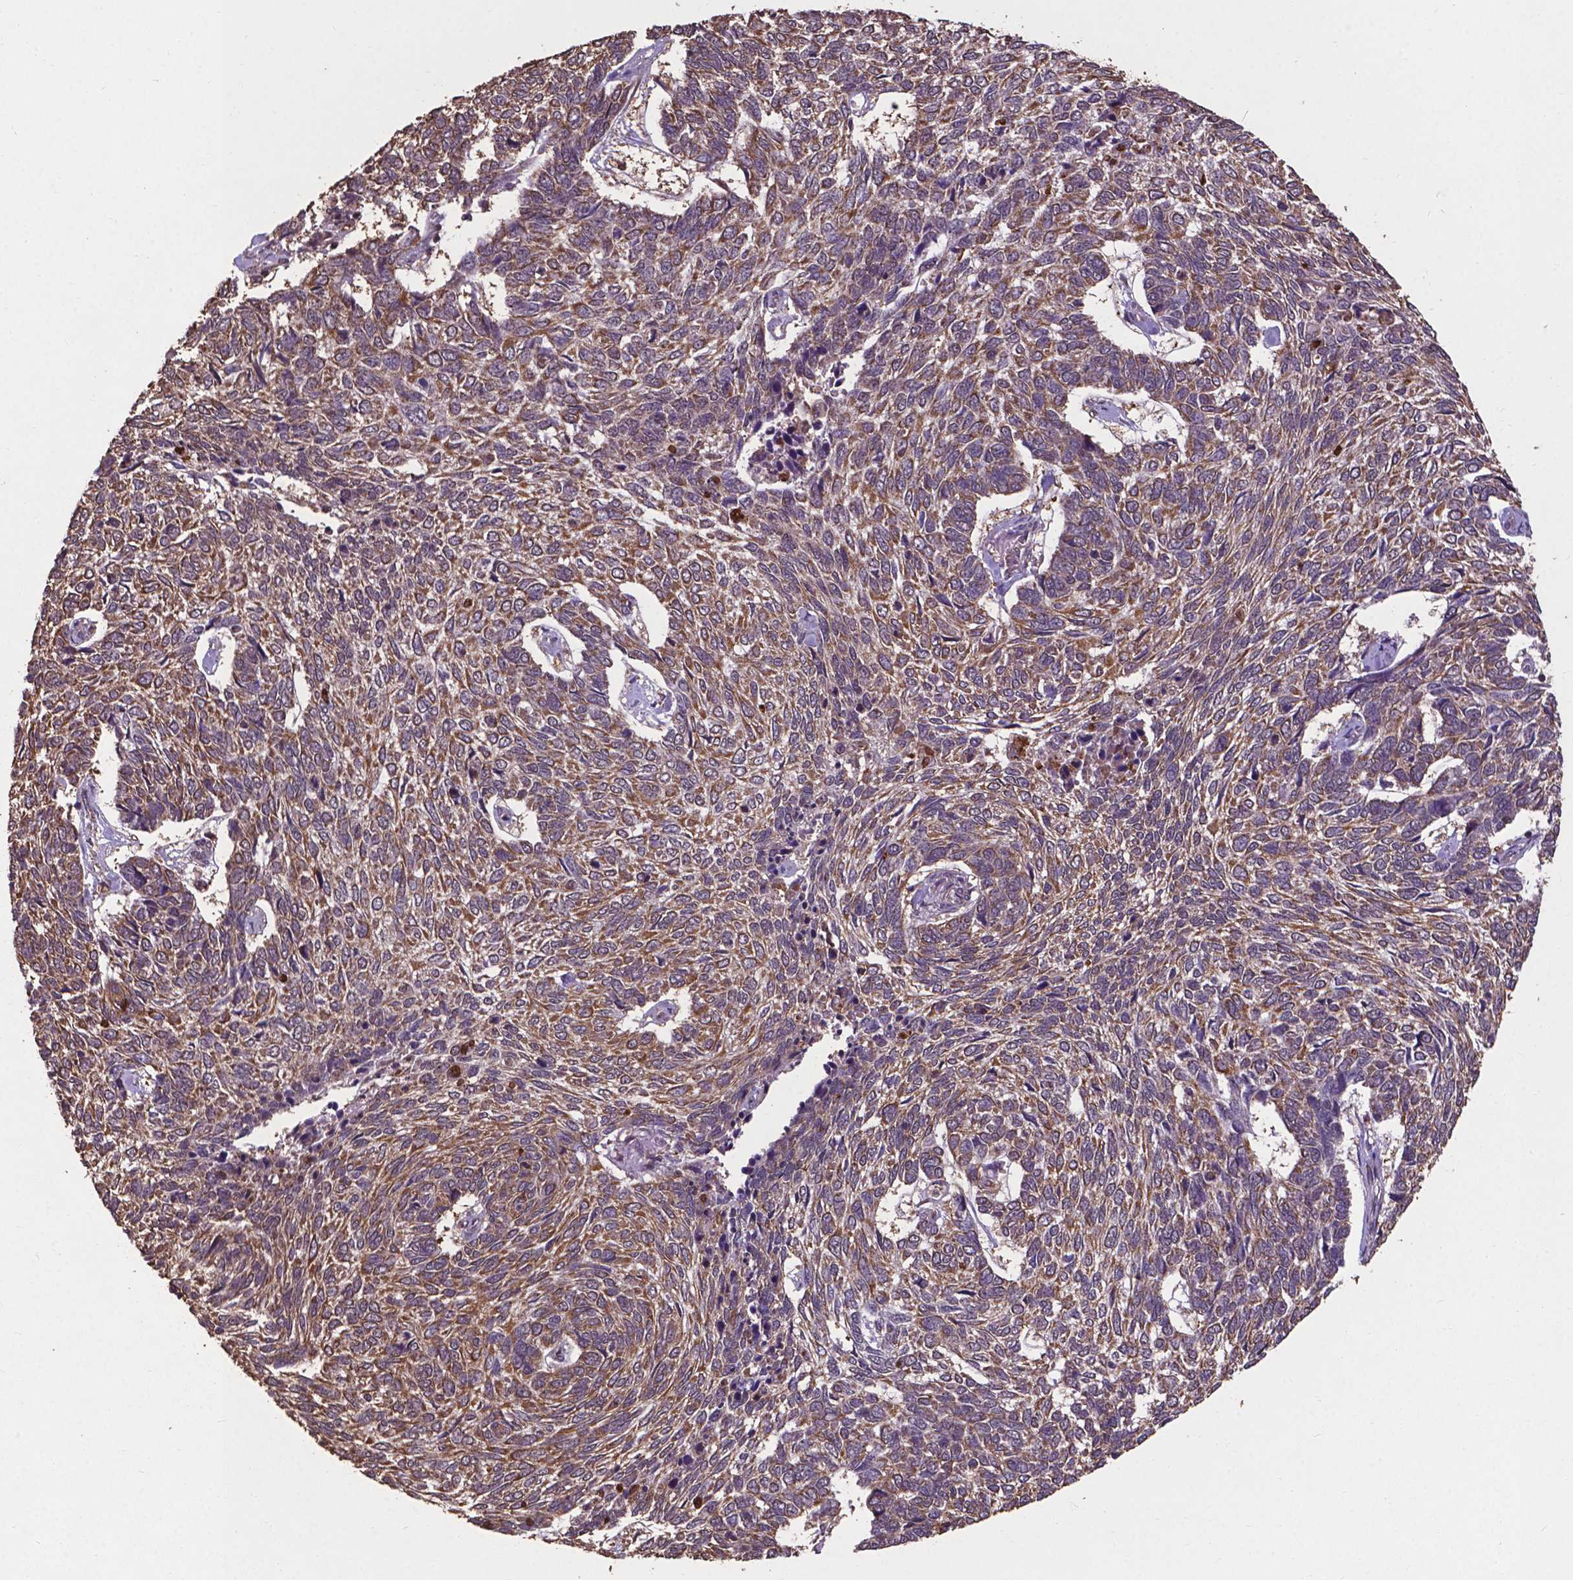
{"staining": {"intensity": "moderate", "quantity": ">75%", "location": "cytoplasmic/membranous"}, "tissue": "skin cancer", "cell_type": "Tumor cells", "image_type": "cancer", "snomed": [{"axis": "morphology", "description": "Basal cell carcinoma"}, {"axis": "topography", "description": "Skin"}], "caption": "Skin basal cell carcinoma was stained to show a protein in brown. There is medium levels of moderate cytoplasmic/membranous expression in approximately >75% of tumor cells.", "gene": "DCAF1", "patient": {"sex": "female", "age": 65}}